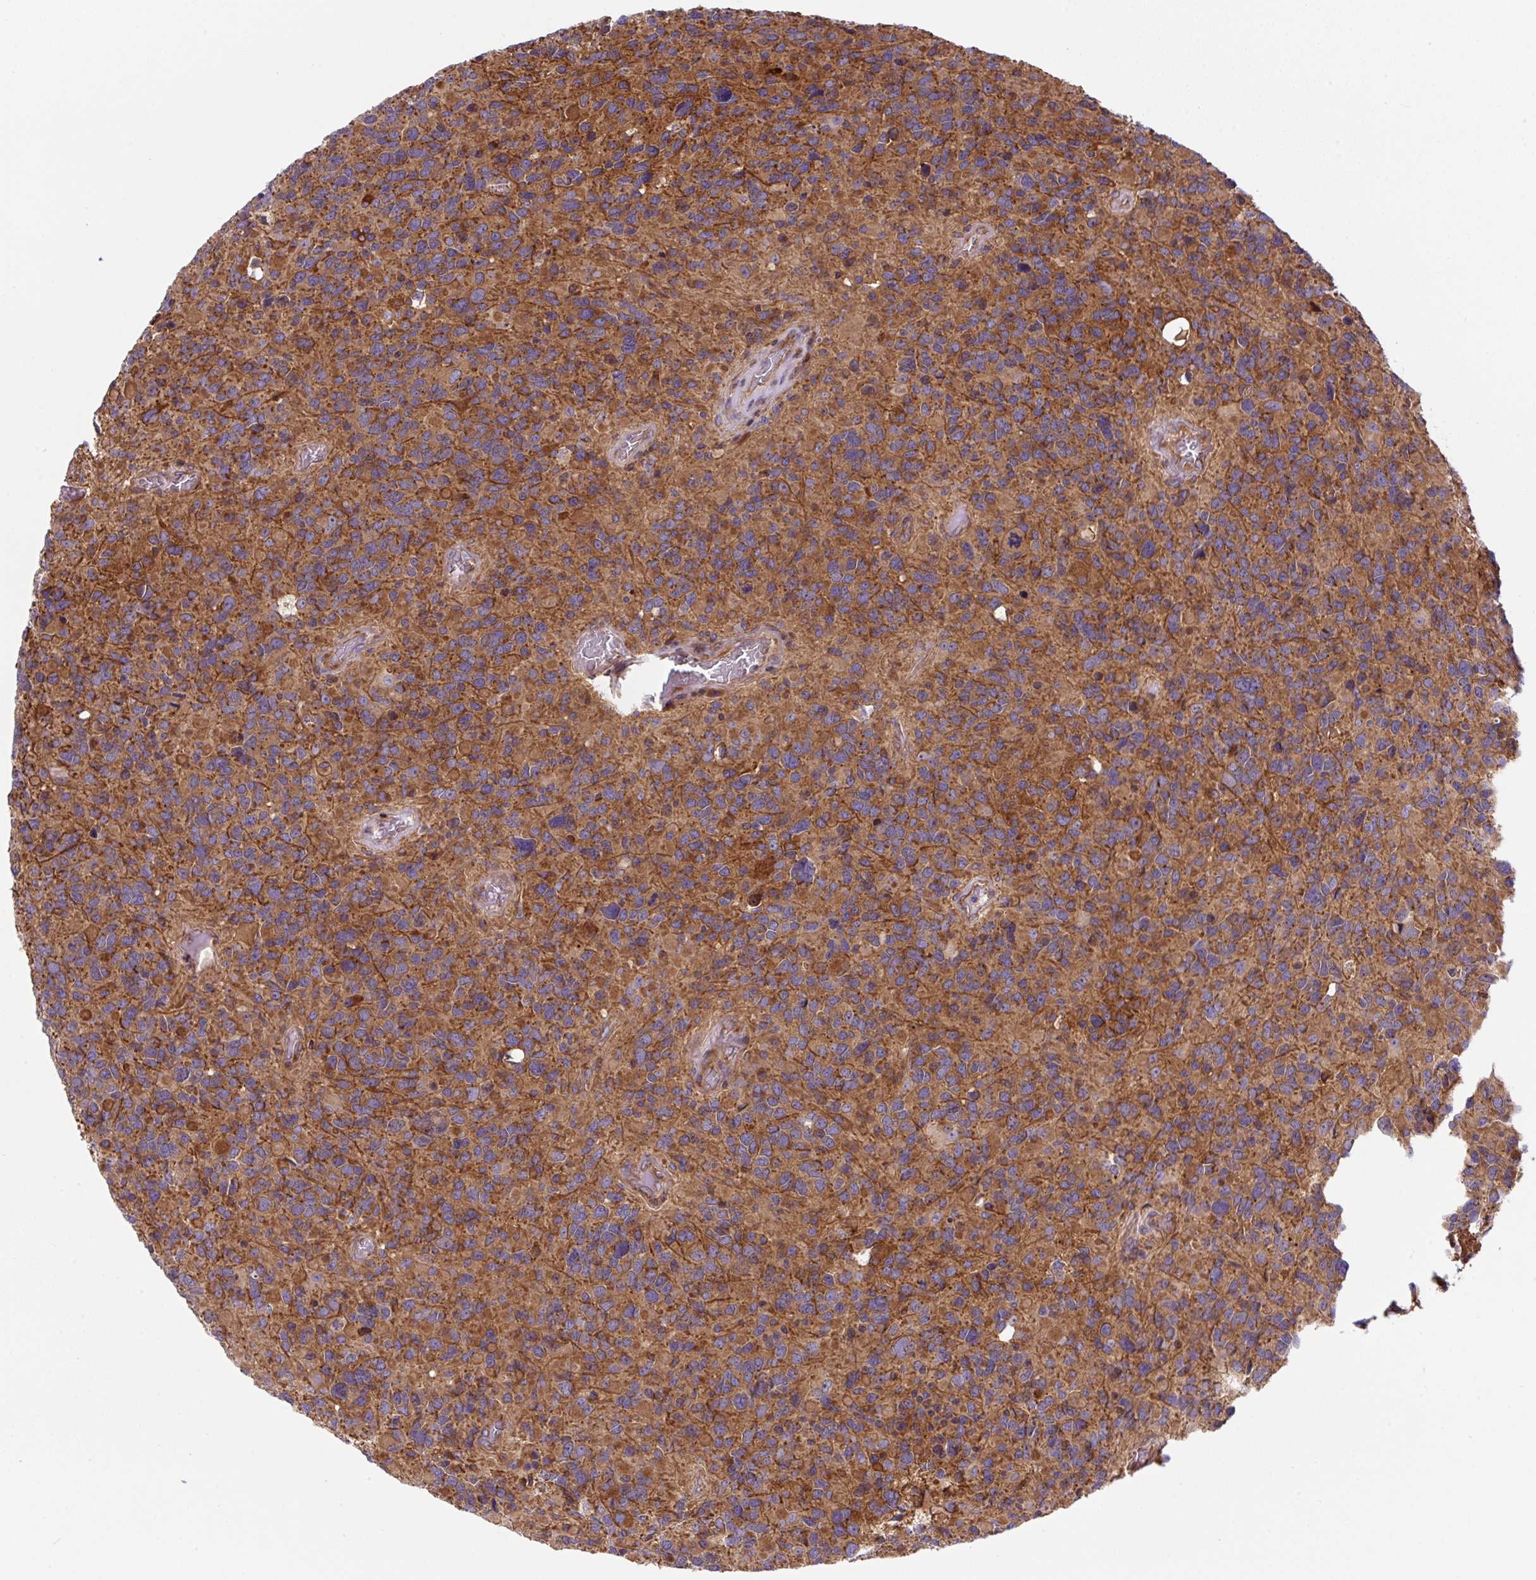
{"staining": {"intensity": "moderate", "quantity": "25%-75%", "location": "cytoplasmic/membranous"}, "tissue": "glioma", "cell_type": "Tumor cells", "image_type": "cancer", "snomed": [{"axis": "morphology", "description": "Glioma, malignant, High grade"}, {"axis": "topography", "description": "Brain"}], "caption": "Tumor cells reveal medium levels of moderate cytoplasmic/membranous staining in about 25%-75% of cells in glioma.", "gene": "APOBEC3D", "patient": {"sex": "female", "age": 40}}